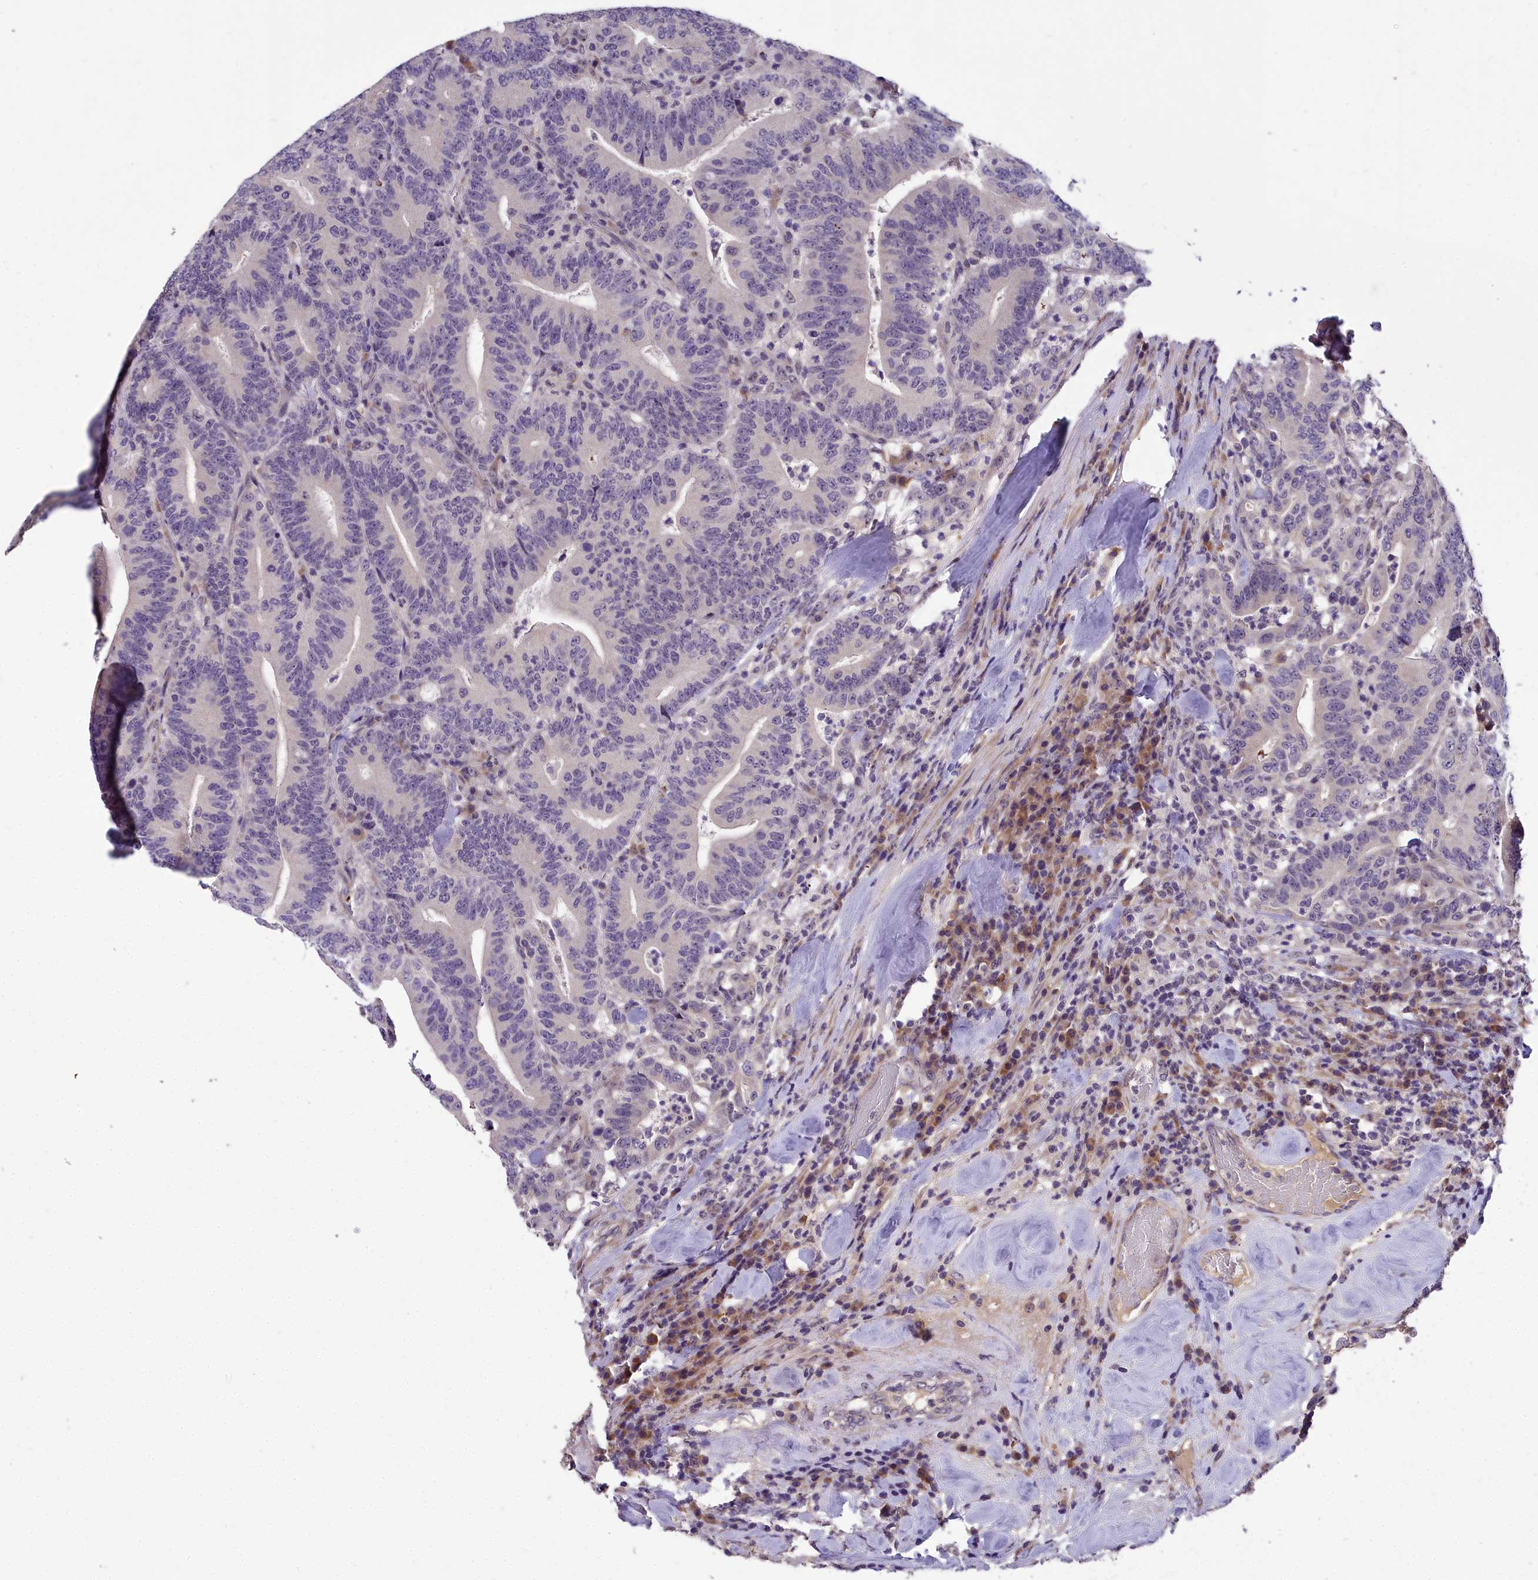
{"staining": {"intensity": "weak", "quantity": "25%-75%", "location": "nuclear"}, "tissue": "colorectal cancer", "cell_type": "Tumor cells", "image_type": "cancer", "snomed": [{"axis": "morphology", "description": "Adenocarcinoma, NOS"}, {"axis": "topography", "description": "Colon"}], "caption": "IHC of colorectal adenocarcinoma demonstrates low levels of weak nuclear staining in approximately 25%-75% of tumor cells. (brown staining indicates protein expression, while blue staining denotes nuclei).", "gene": "ZNF333", "patient": {"sex": "female", "age": 66}}